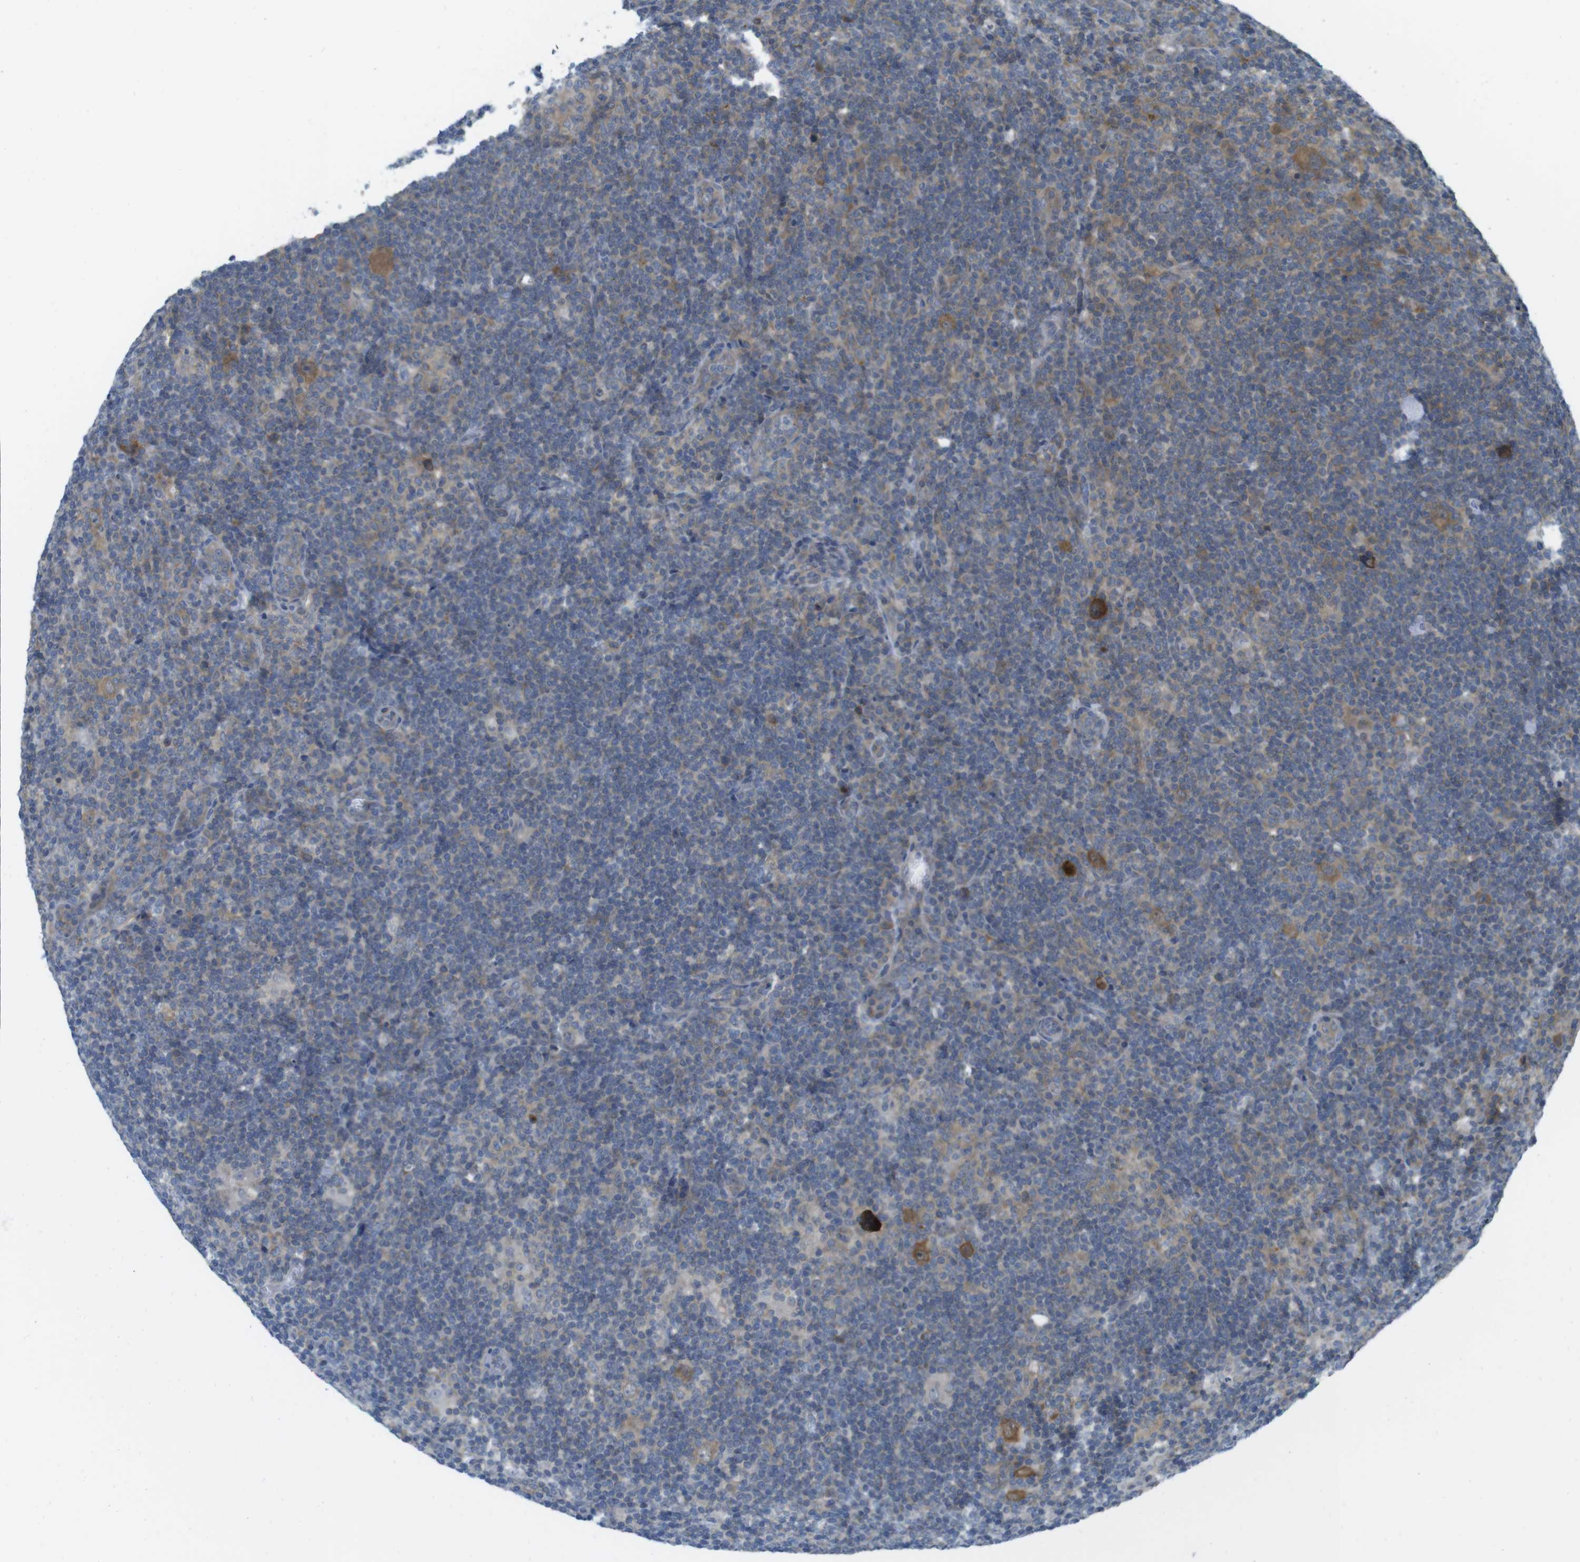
{"staining": {"intensity": "moderate", "quantity": ">75%", "location": "cytoplasmic/membranous"}, "tissue": "lymphoma", "cell_type": "Tumor cells", "image_type": "cancer", "snomed": [{"axis": "morphology", "description": "Hodgkin's disease, NOS"}, {"axis": "topography", "description": "Lymph node"}], "caption": "The immunohistochemical stain shows moderate cytoplasmic/membranous positivity in tumor cells of lymphoma tissue.", "gene": "CASP2", "patient": {"sex": "female", "age": 57}}